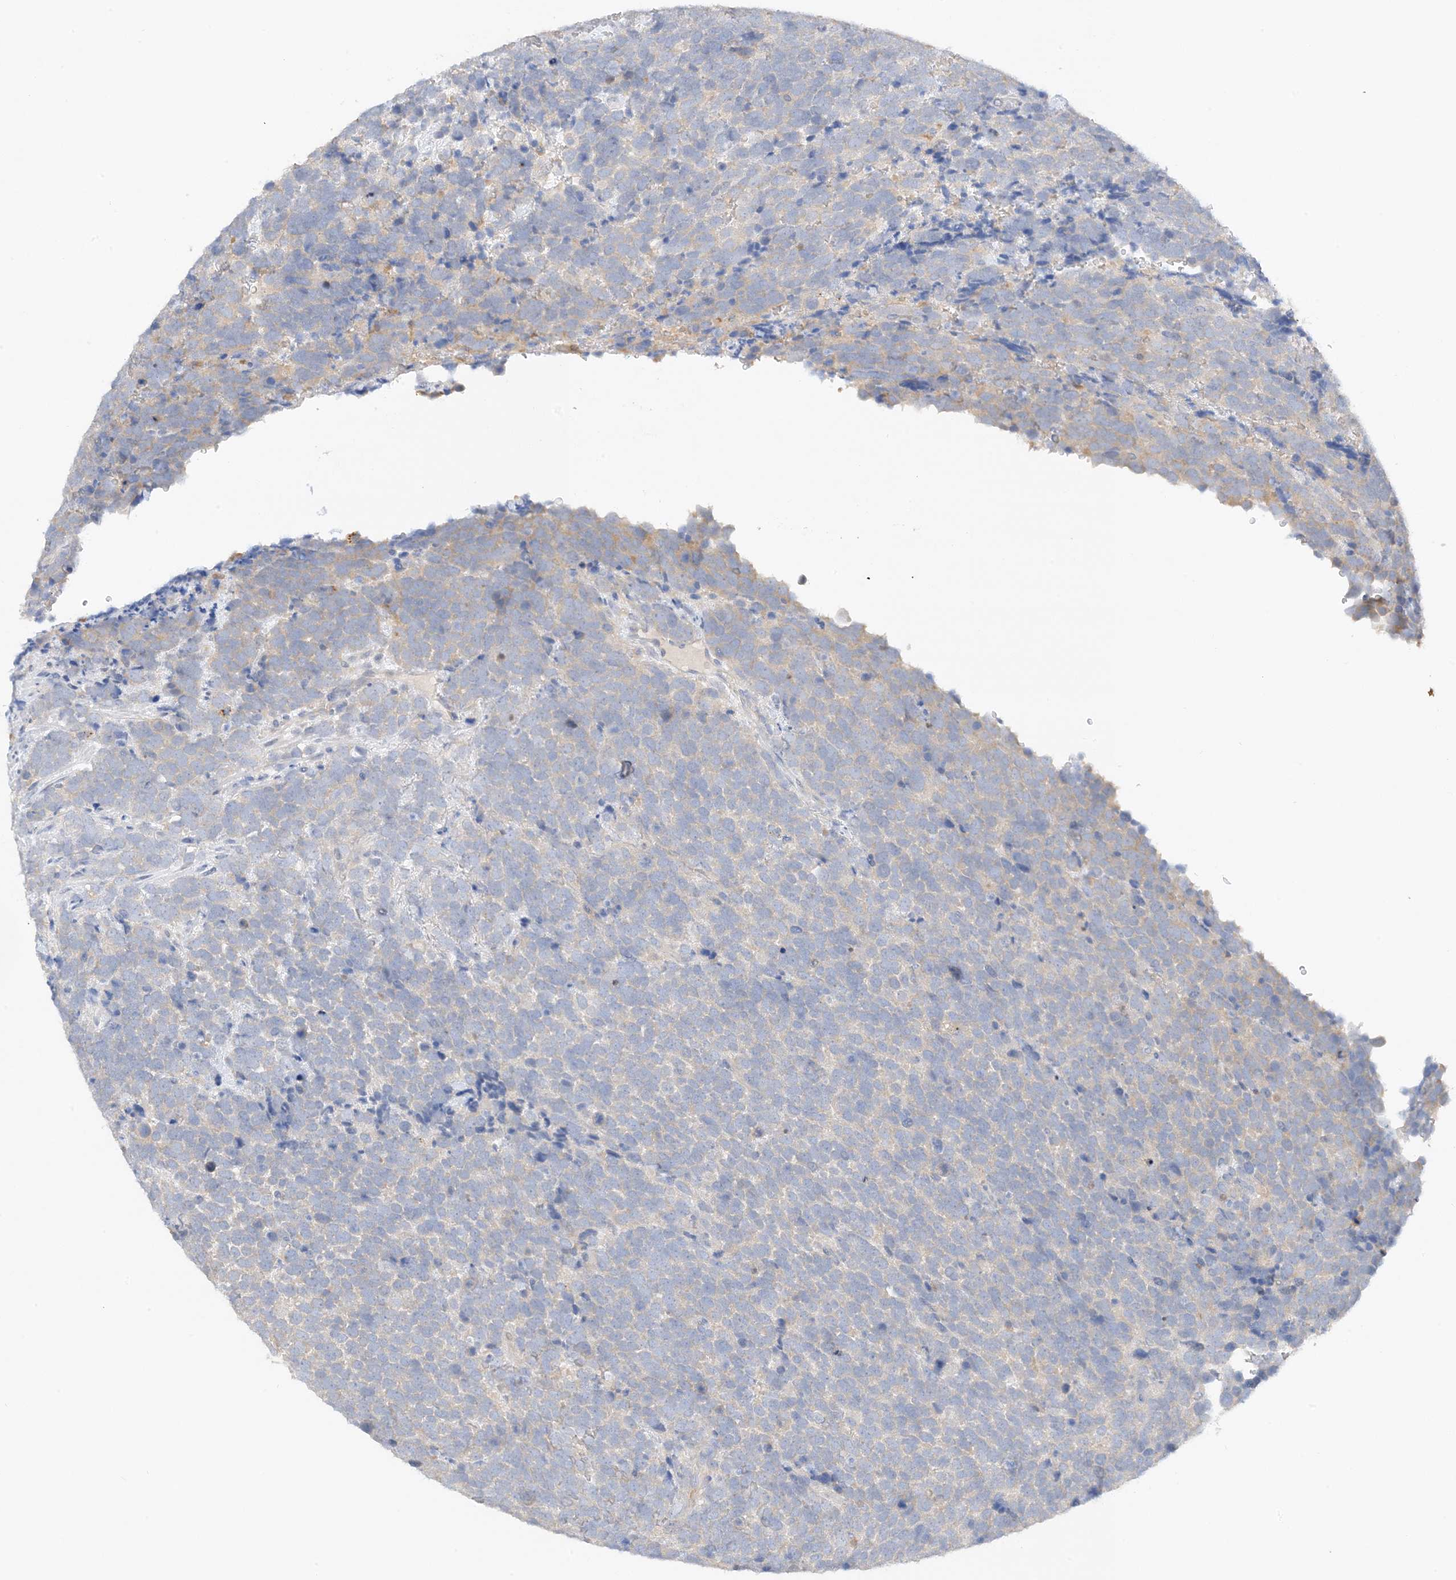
{"staining": {"intensity": "negative", "quantity": "none", "location": "none"}, "tissue": "urothelial cancer", "cell_type": "Tumor cells", "image_type": "cancer", "snomed": [{"axis": "morphology", "description": "Urothelial carcinoma, High grade"}, {"axis": "topography", "description": "Urinary bladder"}], "caption": "Tumor cells show no significant protein positivity in high-grade urothelial carcinoma. (Brightfield microscopy of DAB (3,3'-diaminobenzidine) IHC at high magnification).", "gene": "KIFBP", "patient": {"sex": "female", "age": 82}}